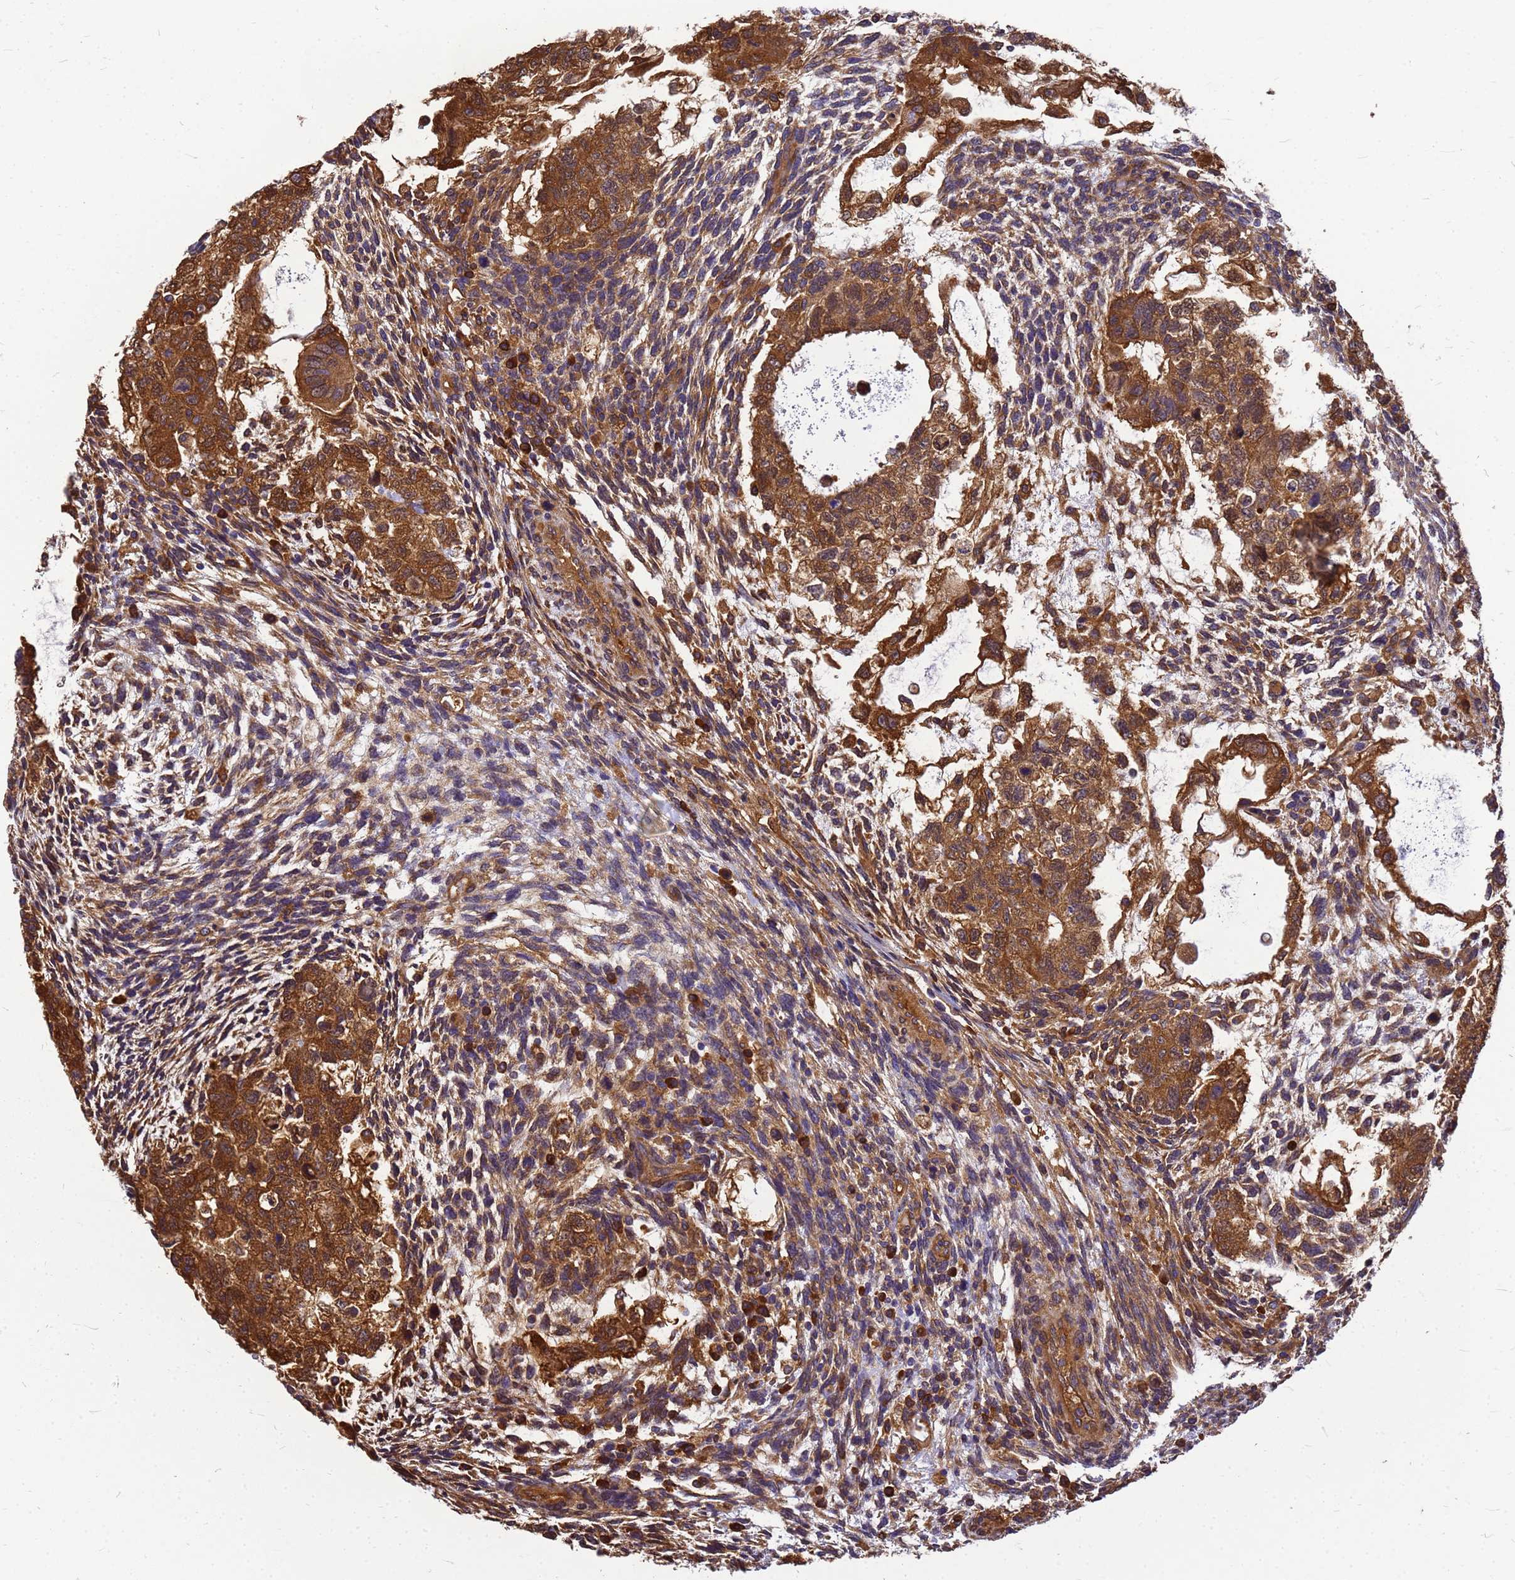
{"staining": {"intensity": "strong", "quantity": ">75%", "location": "cytoplasmic/membranous"}, "tissue": "testis cancer", "cell_type": "Tumor cells", "image_type": "cancer", "snomed": [{"axis": "morphology", "description": "Carcinoma, Embryonal, NOS"}, {"axis": "topography", "description": "Testis"}], "caption": "Testis embryonal carcinoma stained with a brown dye displays strong cytoplasmic/membranous positive positivity in approximately >75% of tumor cells.", "gene": "GID4", "patient": {"sex": "male", "age": 36}}